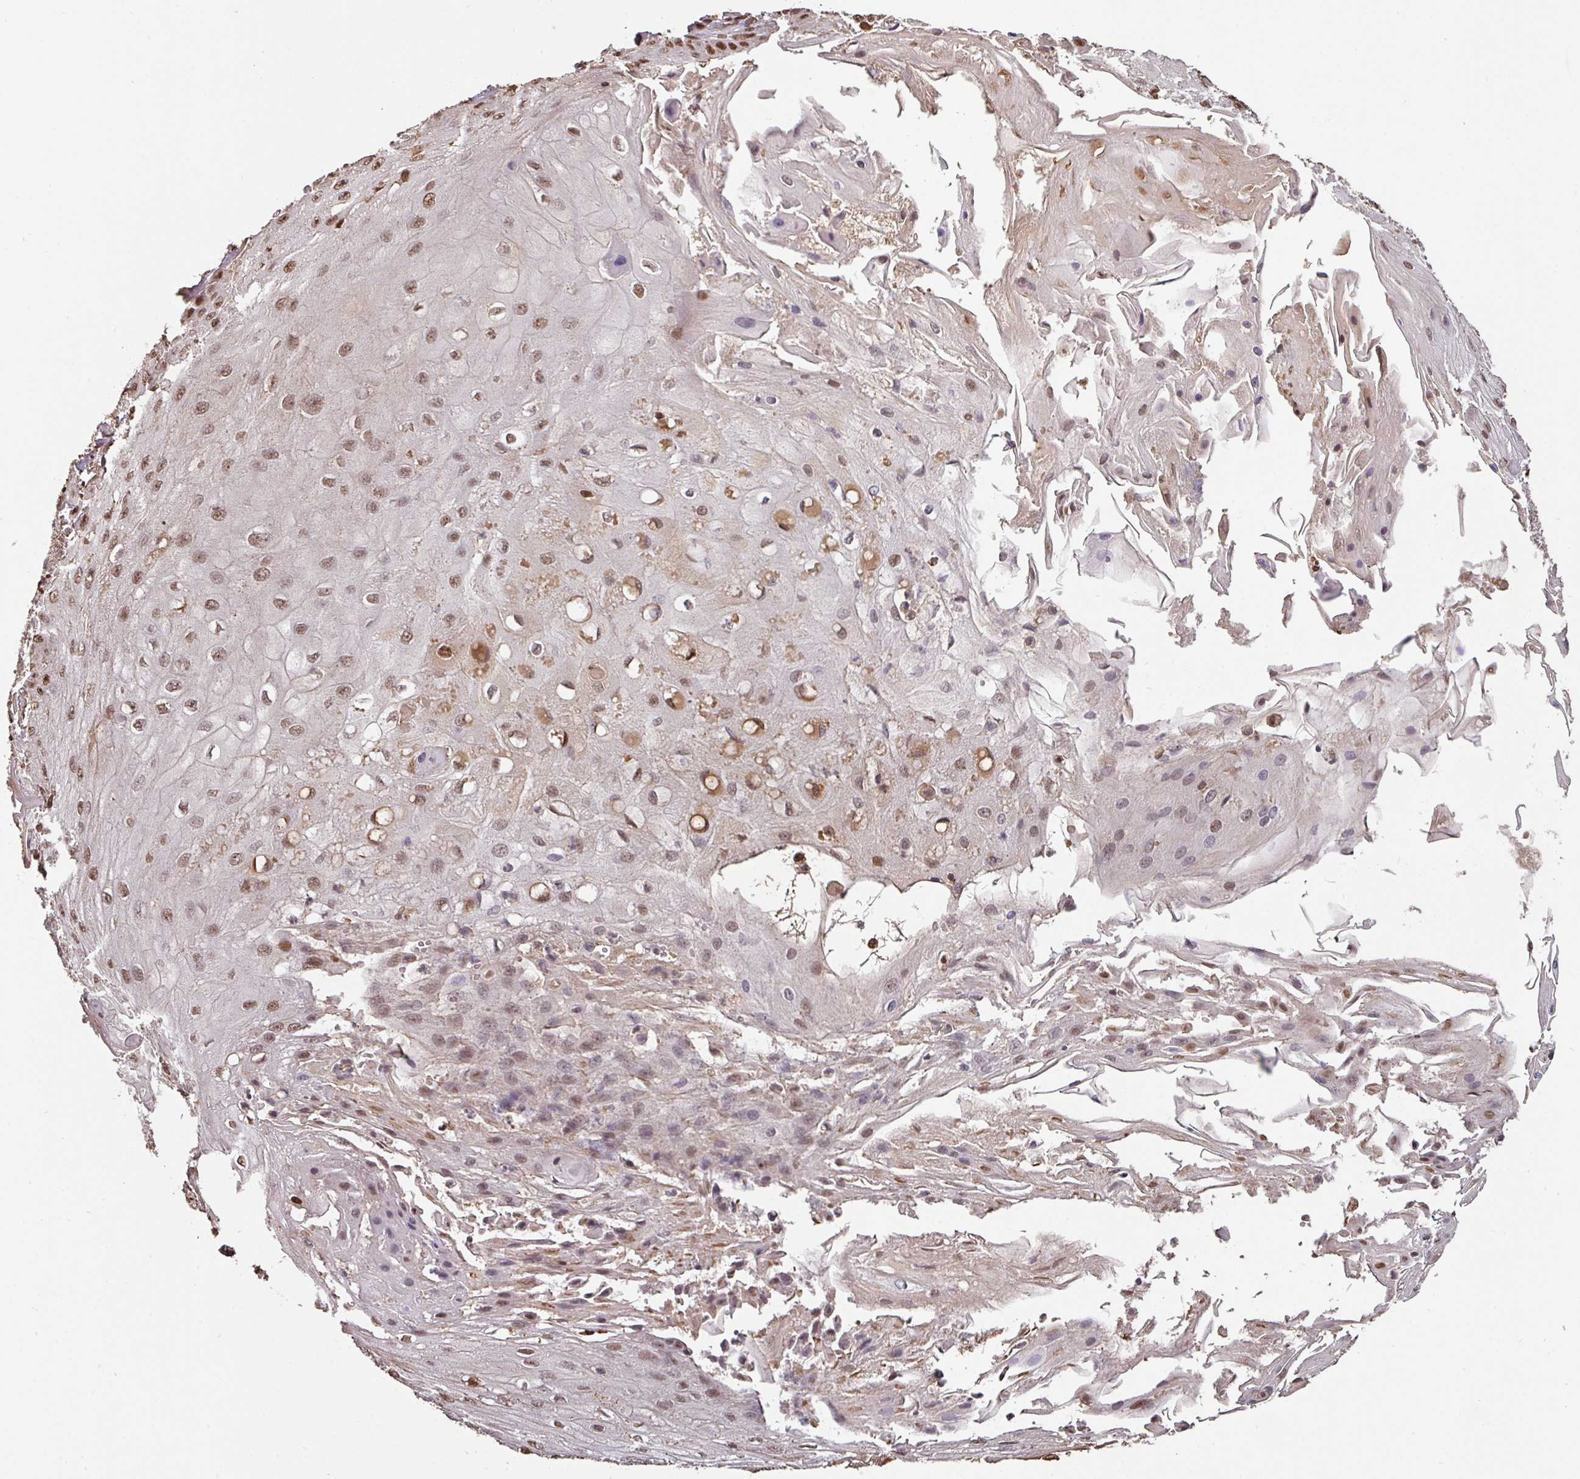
{"staining": {"intensity": "moderate", "quantity": ">75%", "location": "nuclear"}, "tissue": "skin cancer", "cell_type": "Tumor cells", "image_type": "cancer", "snomed": [{"axis": "morphology", "description": "Squamous cell carcinoma, NOS"}, {"axis": "topography", "description": "Skin"}], "caption": "Skin cancer (squamous cell carcinoma) stained with DAB immunohistochemistry exhibits medium levels of moderate nuclear expression in approximately >75% of tumor cells. (brown staining indicates protein expression, while blue staining denotes nuclei).", "gene": "POLD1", "patient": {"sex": "male", "age": 70}}